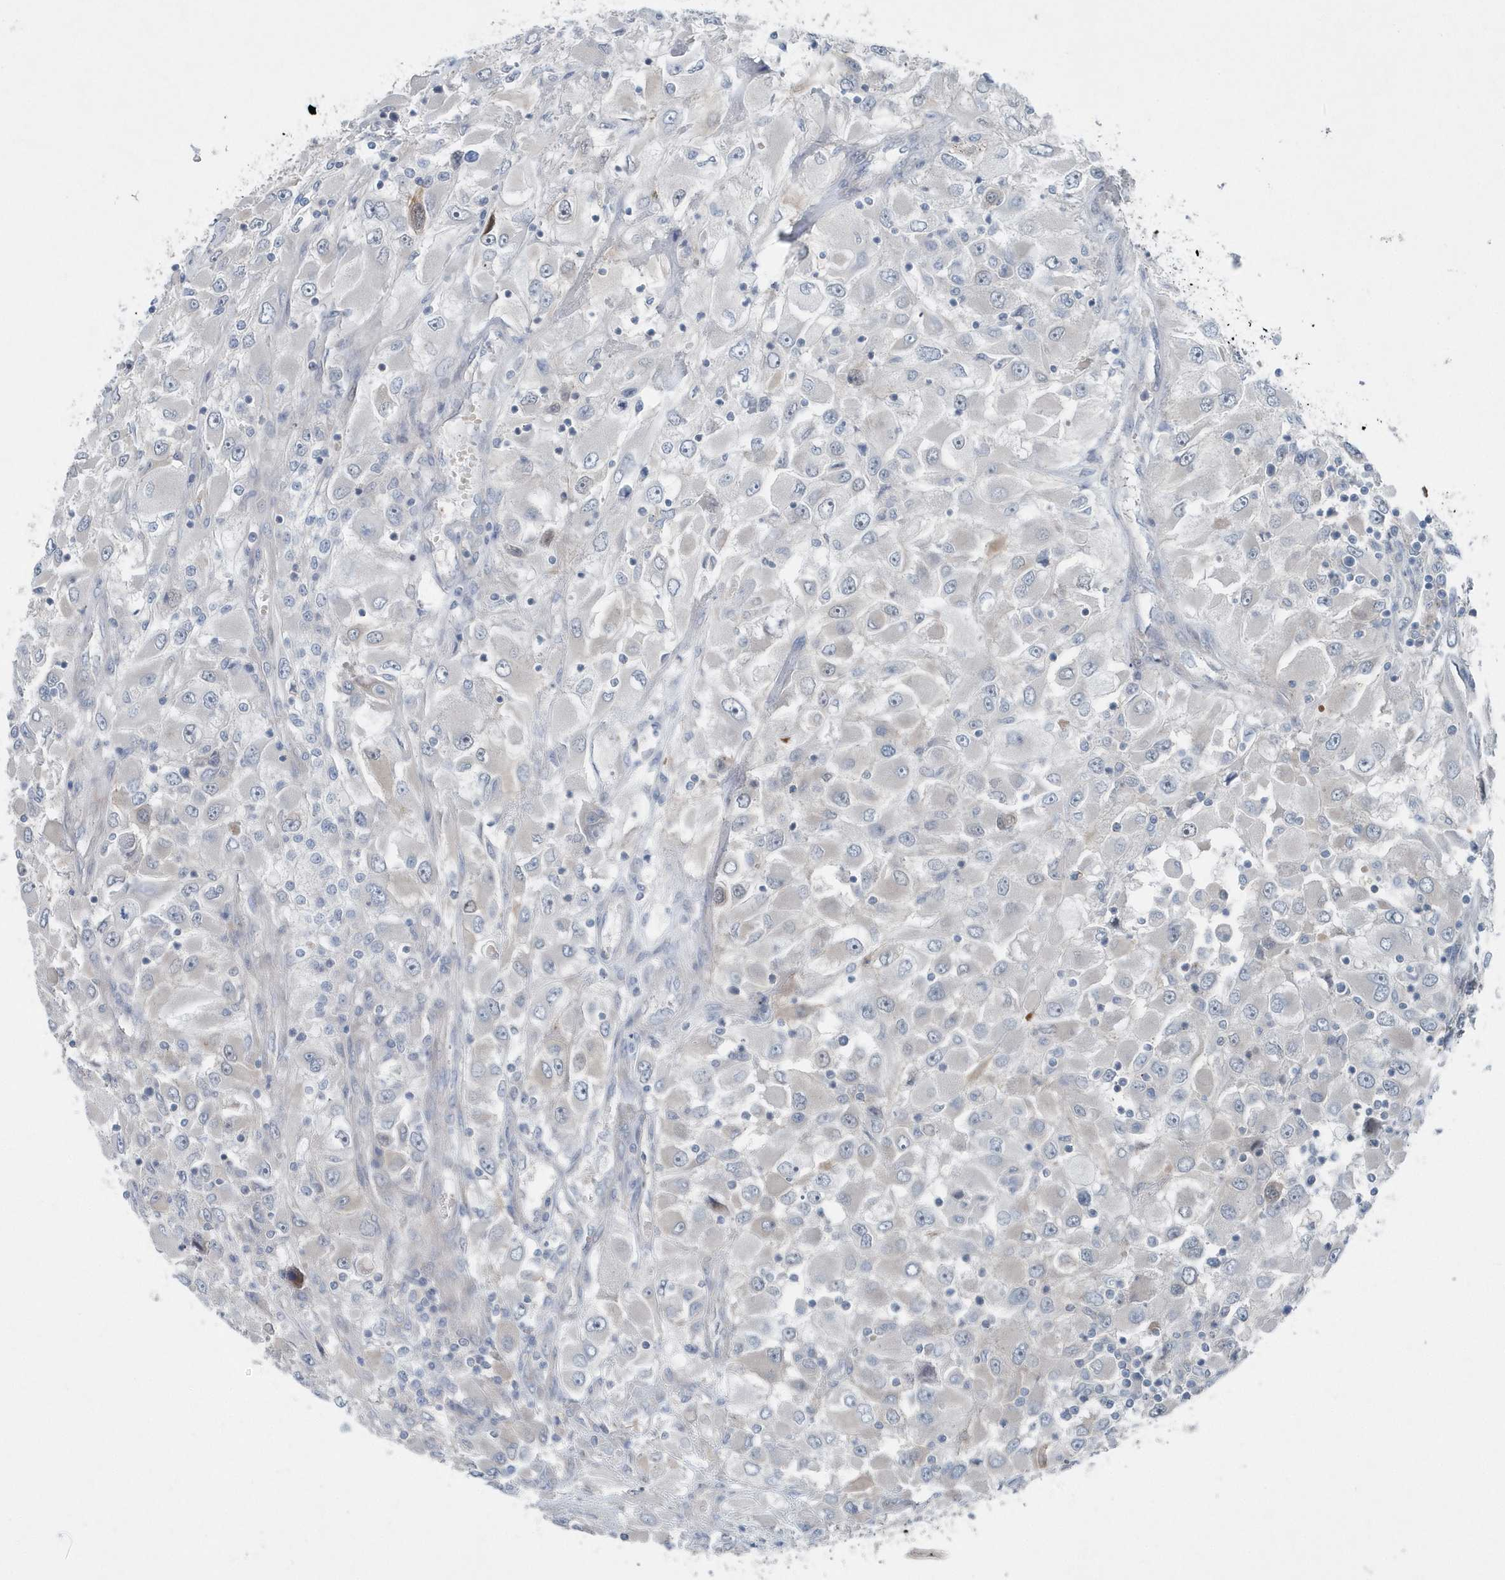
{"staining": {"intensity": "negative", "quantity": "none", "location": "none"}, "tissue": "renal cancer", "cell_type": "Tumor cells", "image_type": "cancer", "snomed": [{"axis": "morphology", "description": "Adenocarcinoma, NOS"}, {"axis": "topography", "description": "Kidney"}], "caption": "This is an immunohistochemistry micrograph of renal cancer (adenocarcinoma). There is no staining in tumor cells.", "gene": "MCC", "patient": {"sex": "female", "age": 52}}